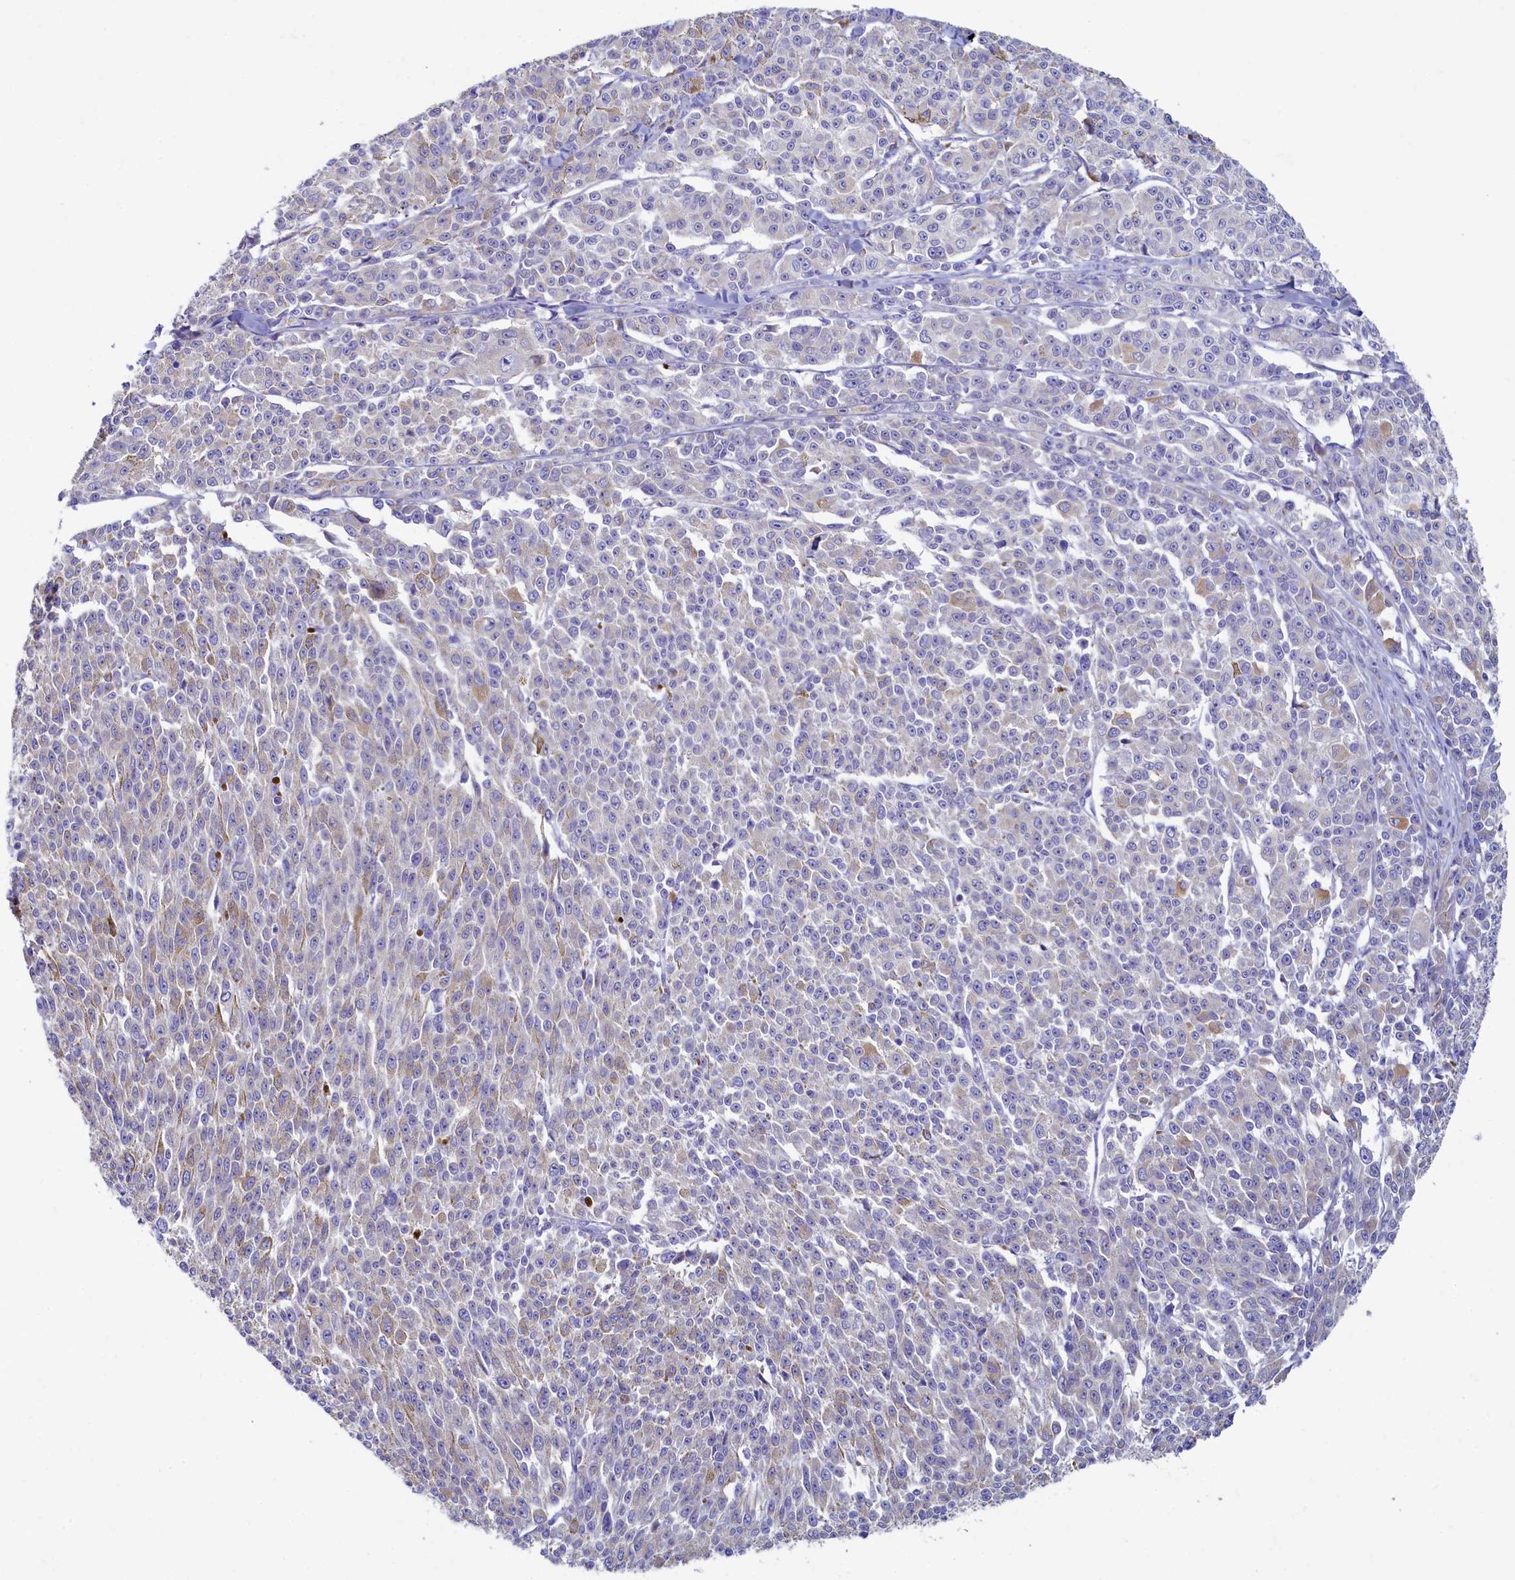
{"staining": {"intensity": "negative", "quantity": "none", "location": "none"}, "tissue": "melanoma", "cell_type": "Tumor cells", "image_type": "cancer", "snomed": [{"axis": "morphology", "description": "Malignant melanoma, NOS"}, {"axis": "topography", "description": "Skin"}], "caption": "Immunohistochemistry micrograph of neoplastic tissue: malignant melanoma stained with DAB (3,3'-diaminobenzidine) demonstrates no significant protein staining in tumor cells. Brightfield microscopy of immunohistochemistry stained with DAB (3,3'-diaminobenzidine) (brown) and hematoxylin (blue), captured at high magnification.", "gene": "SKA3", "patient": {"sex": "female", "age": 52}}